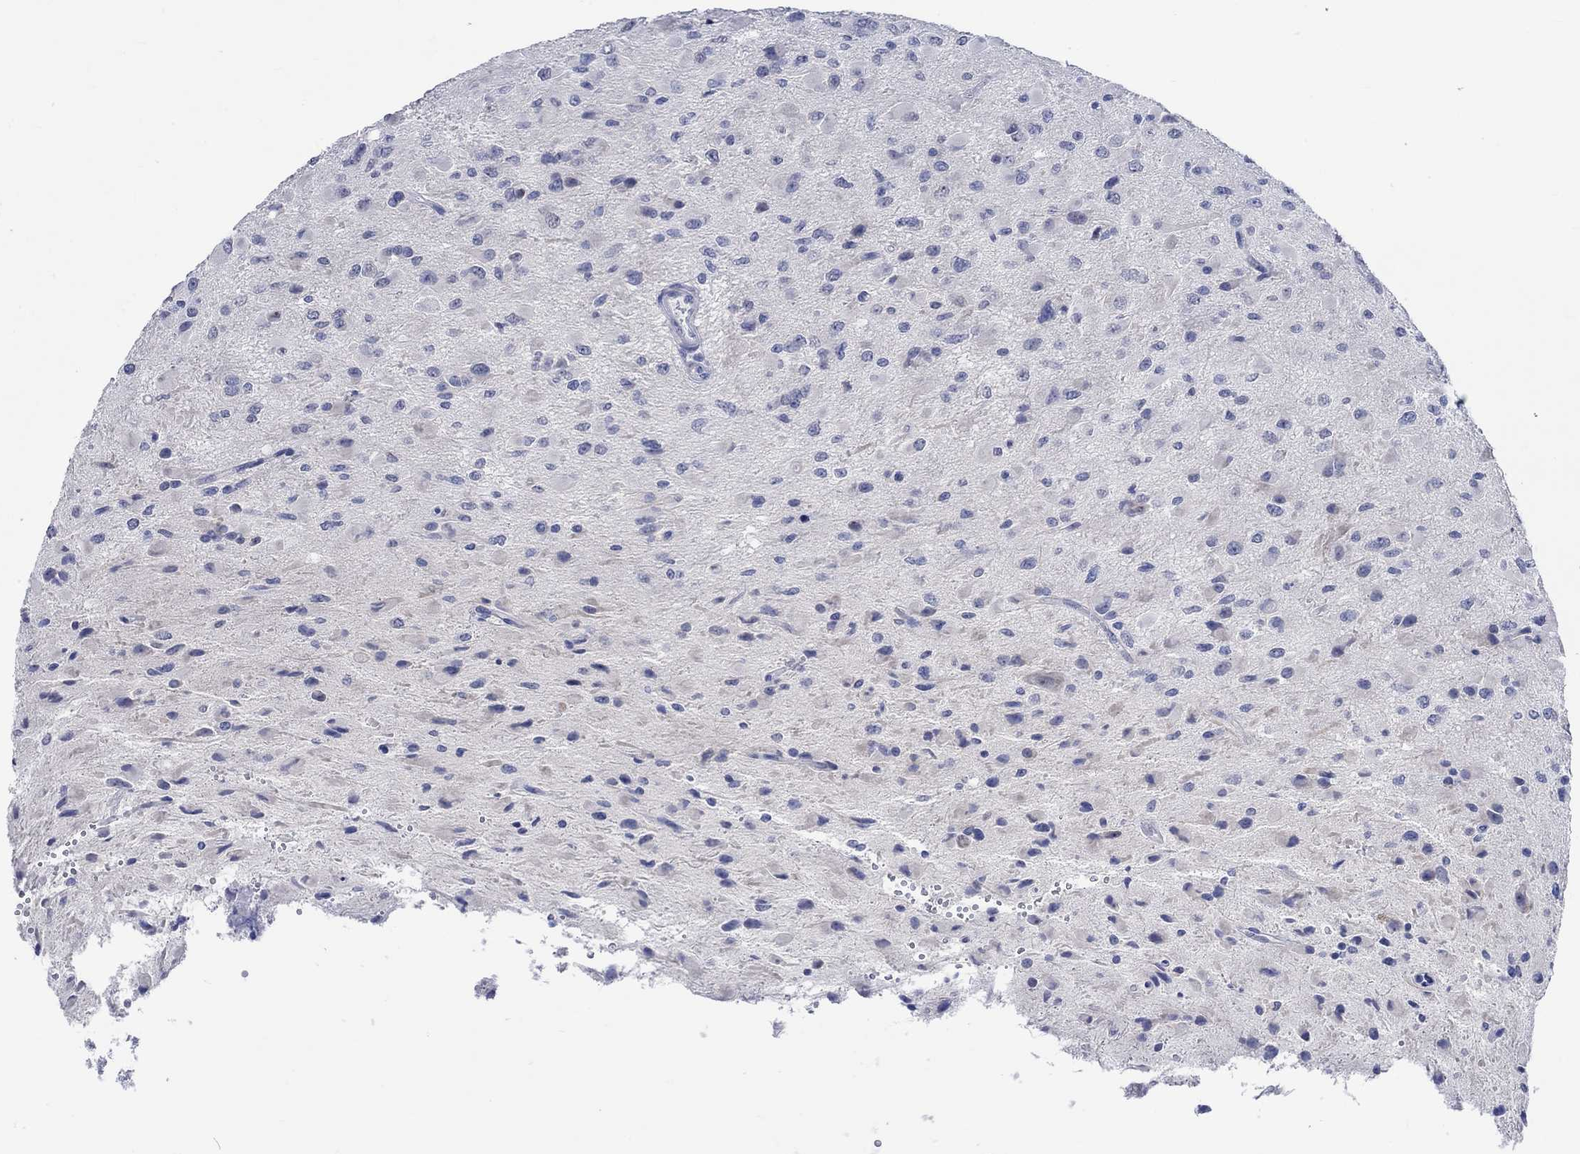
{"staining": {"intensity": "negative", "quantity": "none", "location": "none"}, "tissue": "glioma", "cell_type": "Tumor cells", "image_type": "cancer", "snomed": [{"axis": "morphology", "description": "Glioma, malignant, High grade"}, {"axis": "topography", "description": "Cerebral cortex"}], "caption": "Glioma stained for a protein using IHC reveals no staining tumor cells.", "gene": "C4orf47", "patient": {"sex": "male", "age": 35}}